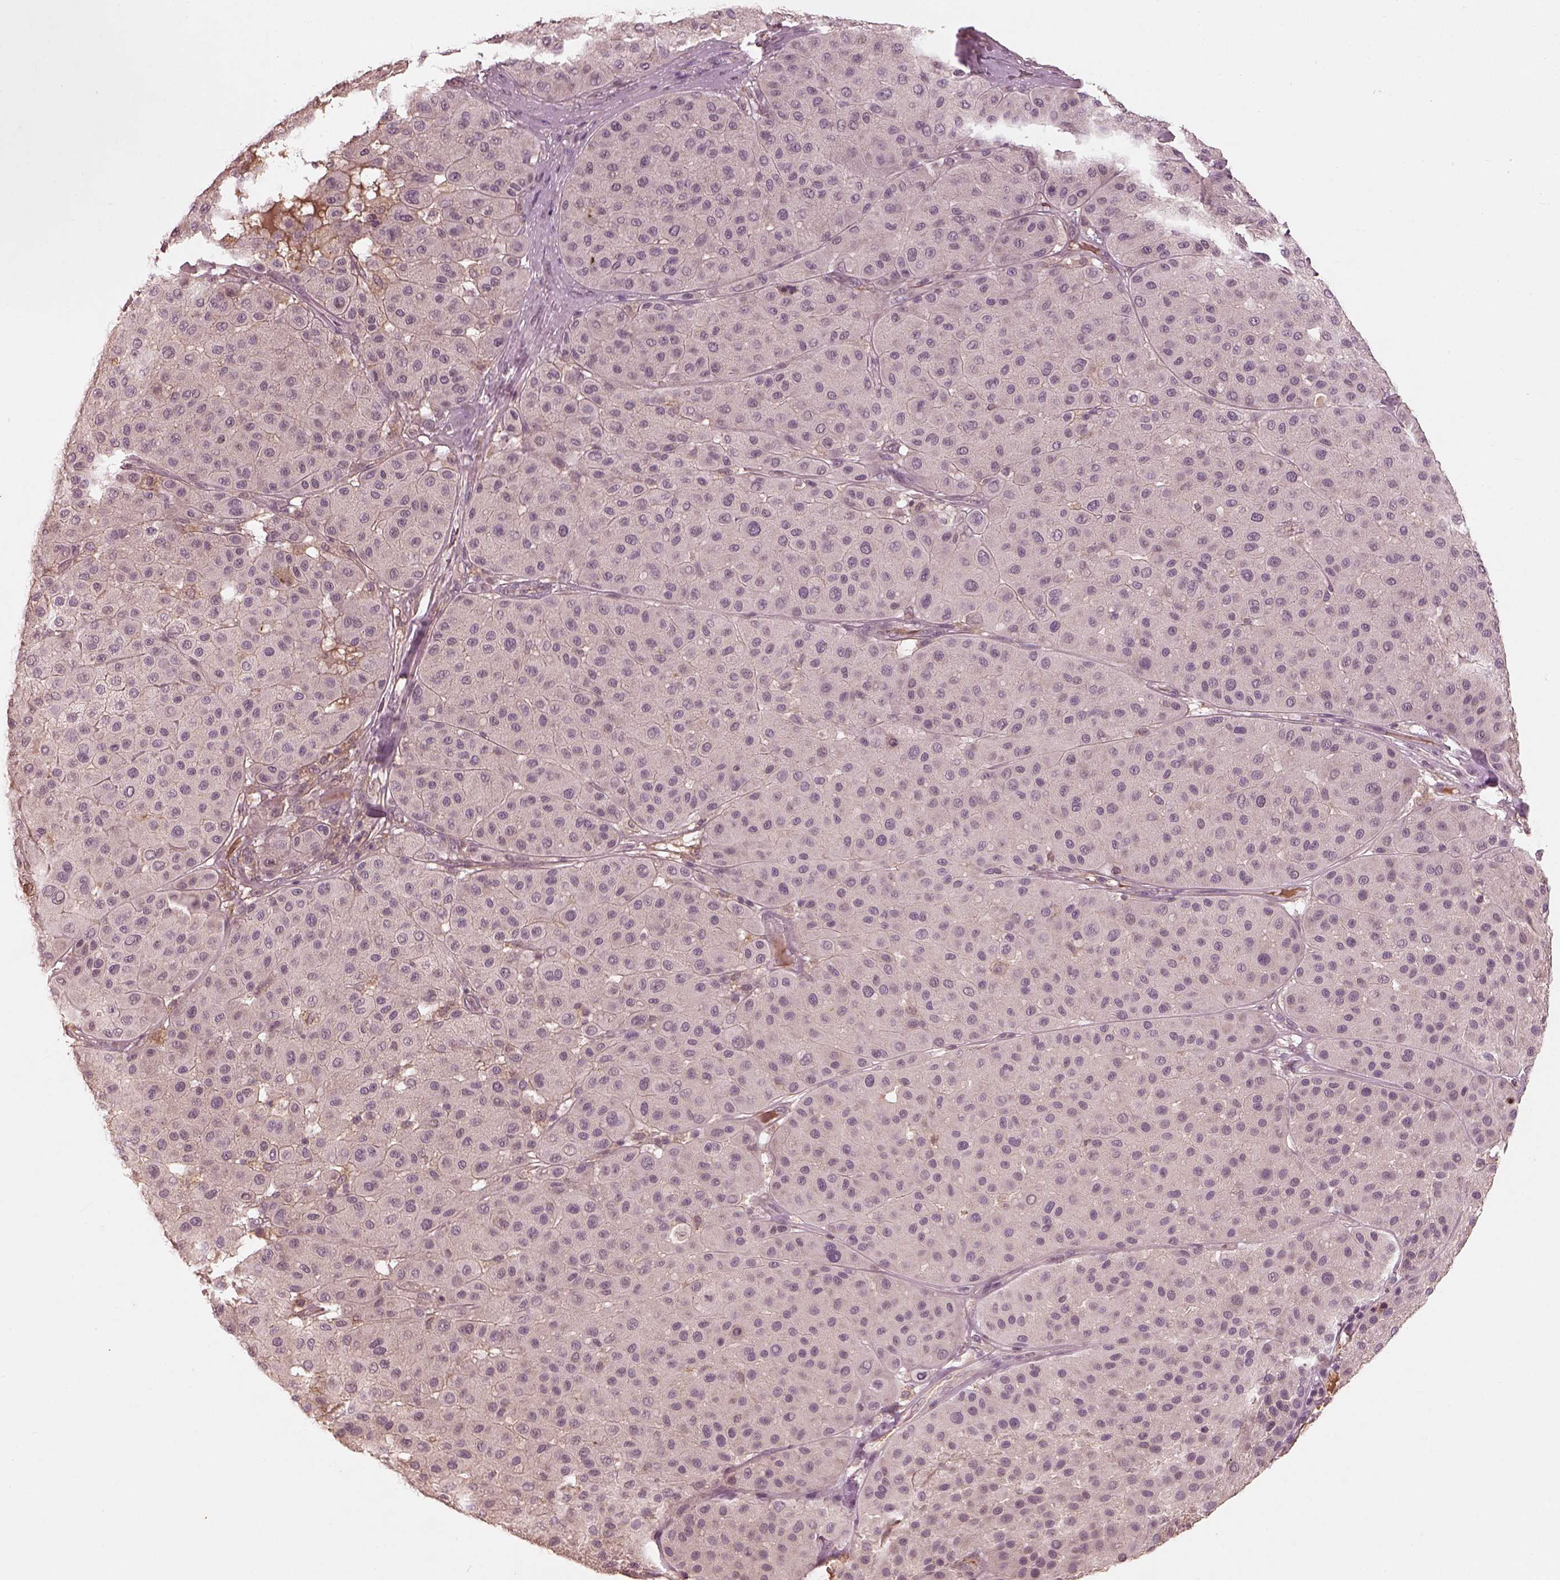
{"staining": {"intensity": "negative", "quantity": "none", "location": "none"}, "tissue": "melanoma", "cell_type": "Tumor cells", "image_type": "cancer", "snomed": [{"axis": "morphology", "description": "Malignant melanoma, Metastatic site"}, {"axis": "topography", "description": "Smooth muscle"}], "caption": "Malignant melanoma (metastatic site) was stained to show a protein in brown. There is no significant expression in tumor cells.", "gene": "CALR3", "patient": {"sex": "male", "age": 41}}